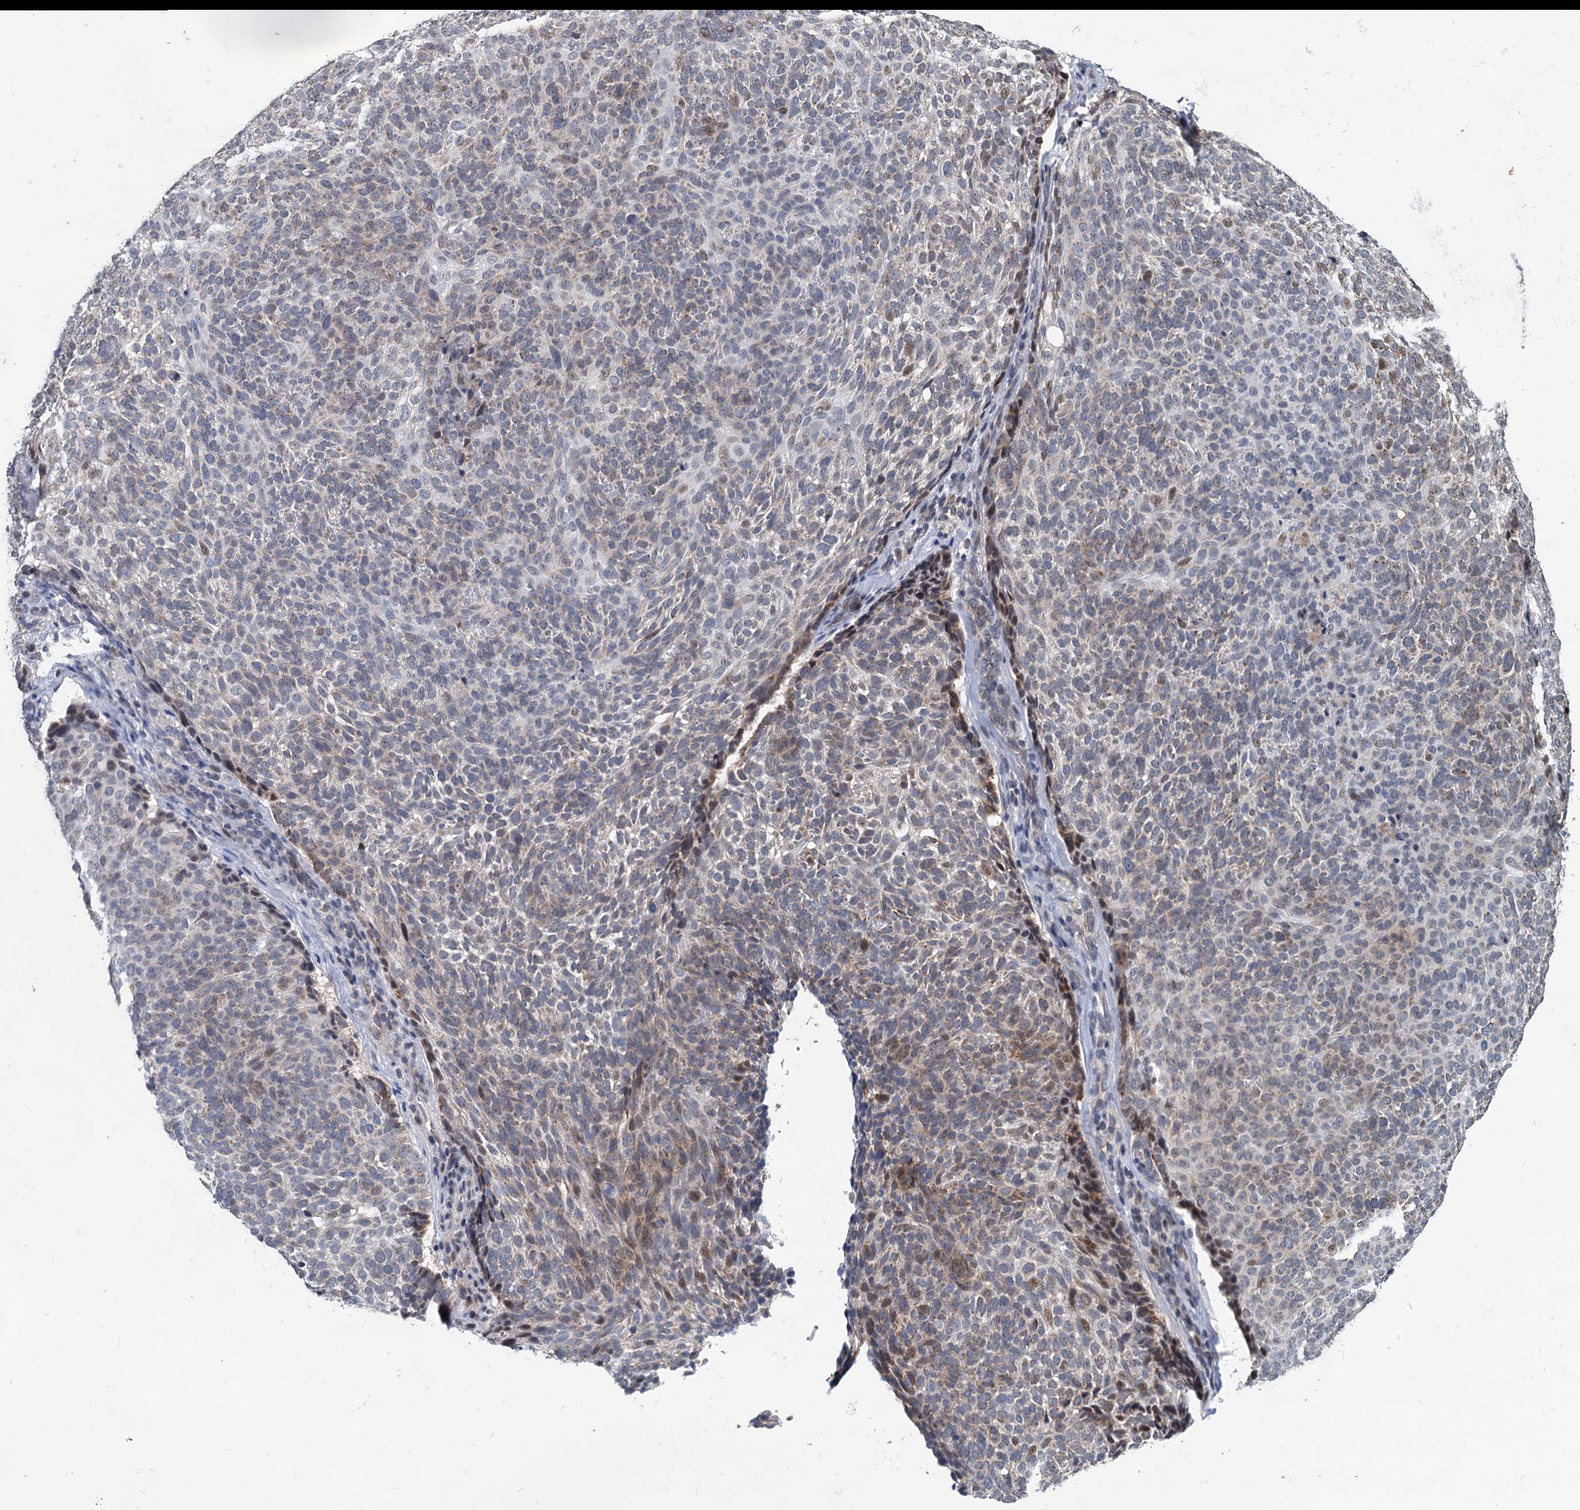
{"staining": {"intensity": "weak", "quantity": "<25%", "location": "cytoplasmic/membranous"}, "tissue": "skin cancer", "cell_type": "Tumor cells", "image_type": "cancer", "snomed": [{"axis": "morphology", "description": "Basal cell carcinoma"}, {"axis": "topography", "description": "Skin"}], "caption": "Tumor cells are negative for protein expression in human skin basal cell carcinoma. (DAB immunohistochemistry (IHC) with hematoxylin counter stain).", "gene": "RITA1", "patient": {"sex": "male", "age": 85}}